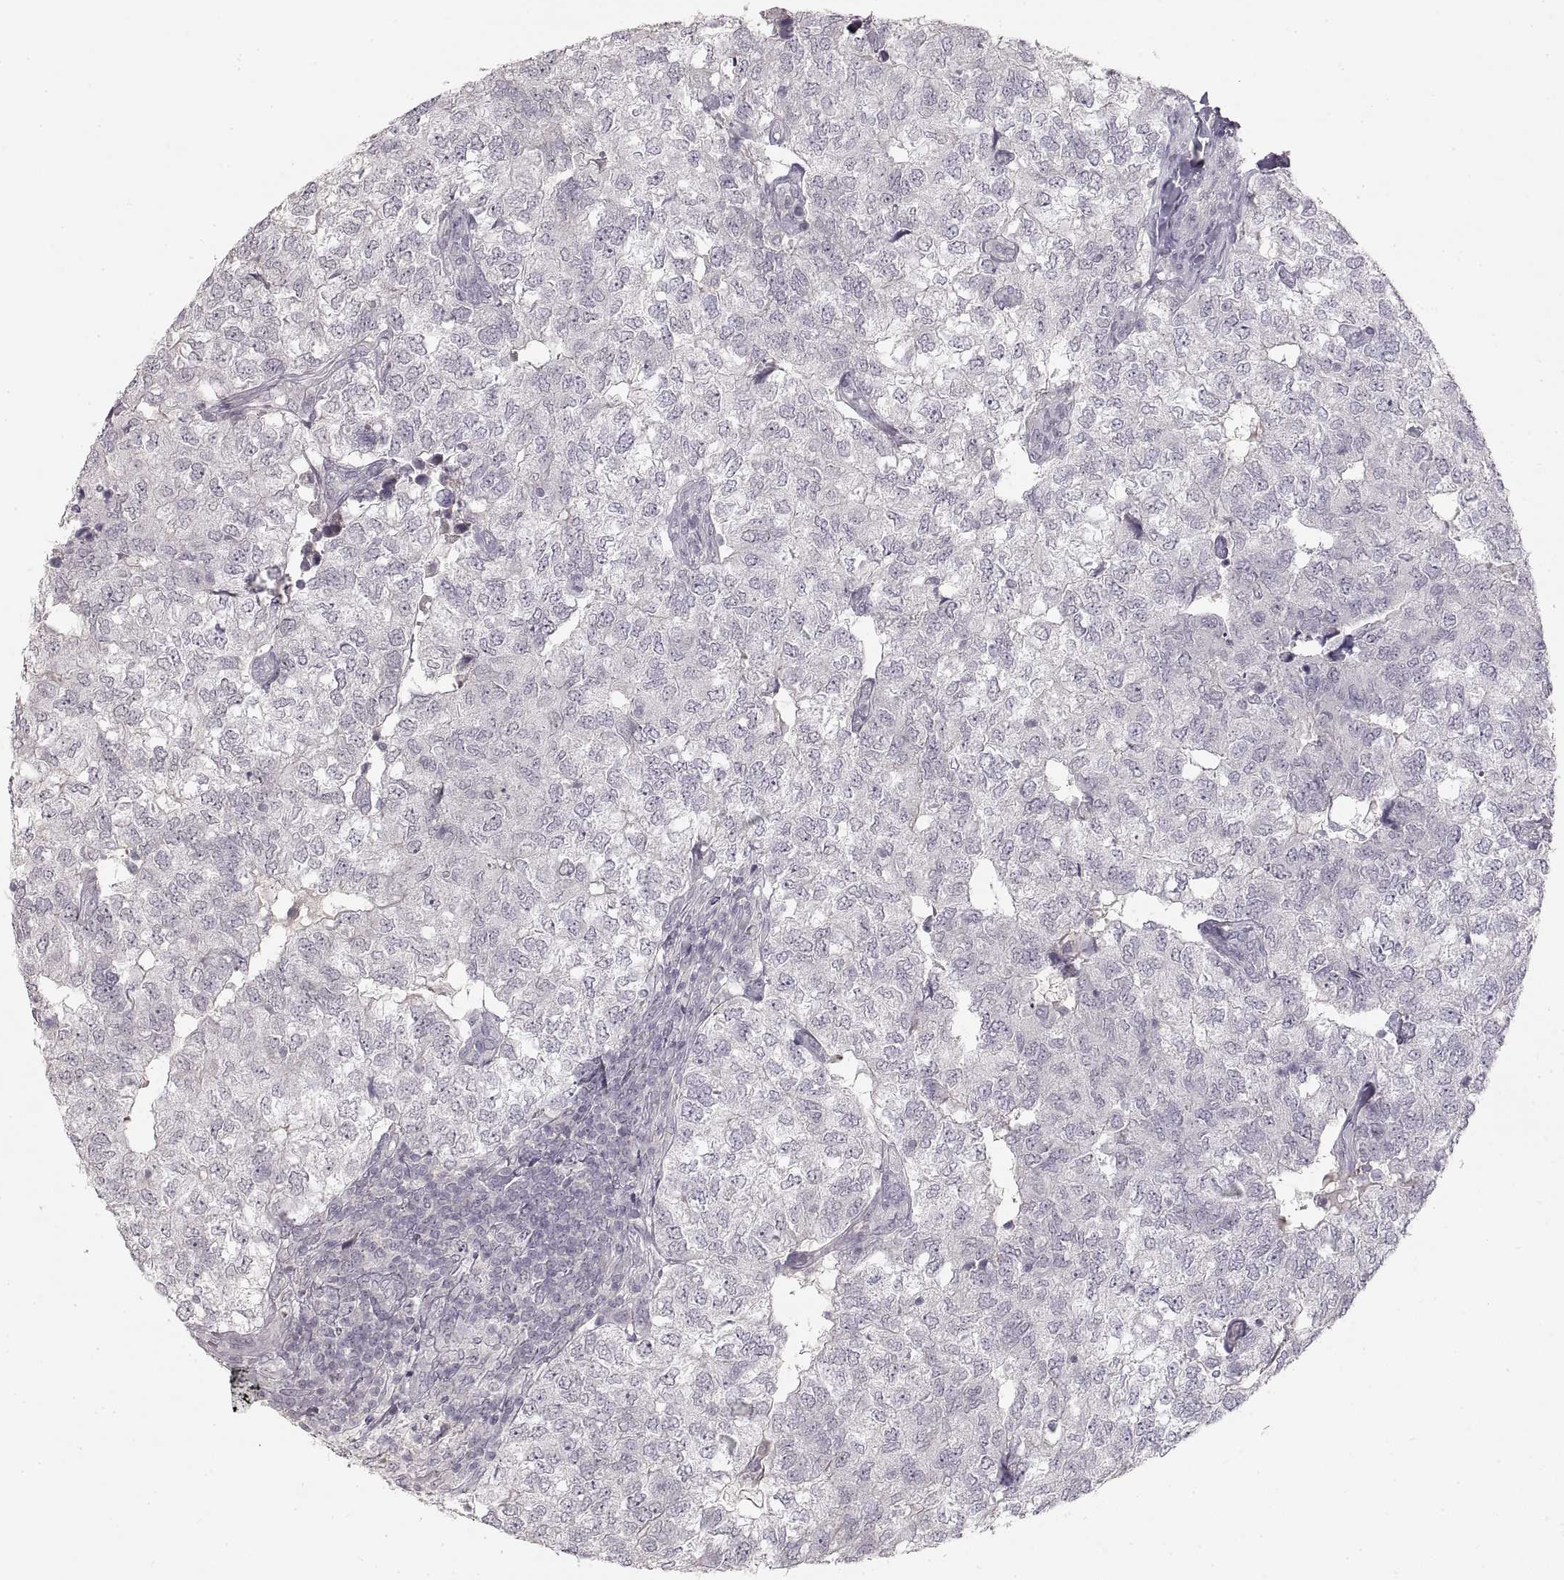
{"staining": {"intensity": "negative", "quantity": "none", "location": "none"}, "tissue": "breast cancer", "cell_type": "Tumor cells", "image_type": "cancer", "snomed": [{"axis": "morphology", "description": "Duct carcinoma"}, {"axis": "topography", "description": "Breast"}], "caption": "A histopathology image of human breast cancer (intraductal carcinoma) is negative for staining in tumor cells.", "gene": "PCSK2", "patient": {"sex": "female", "age": 30}}